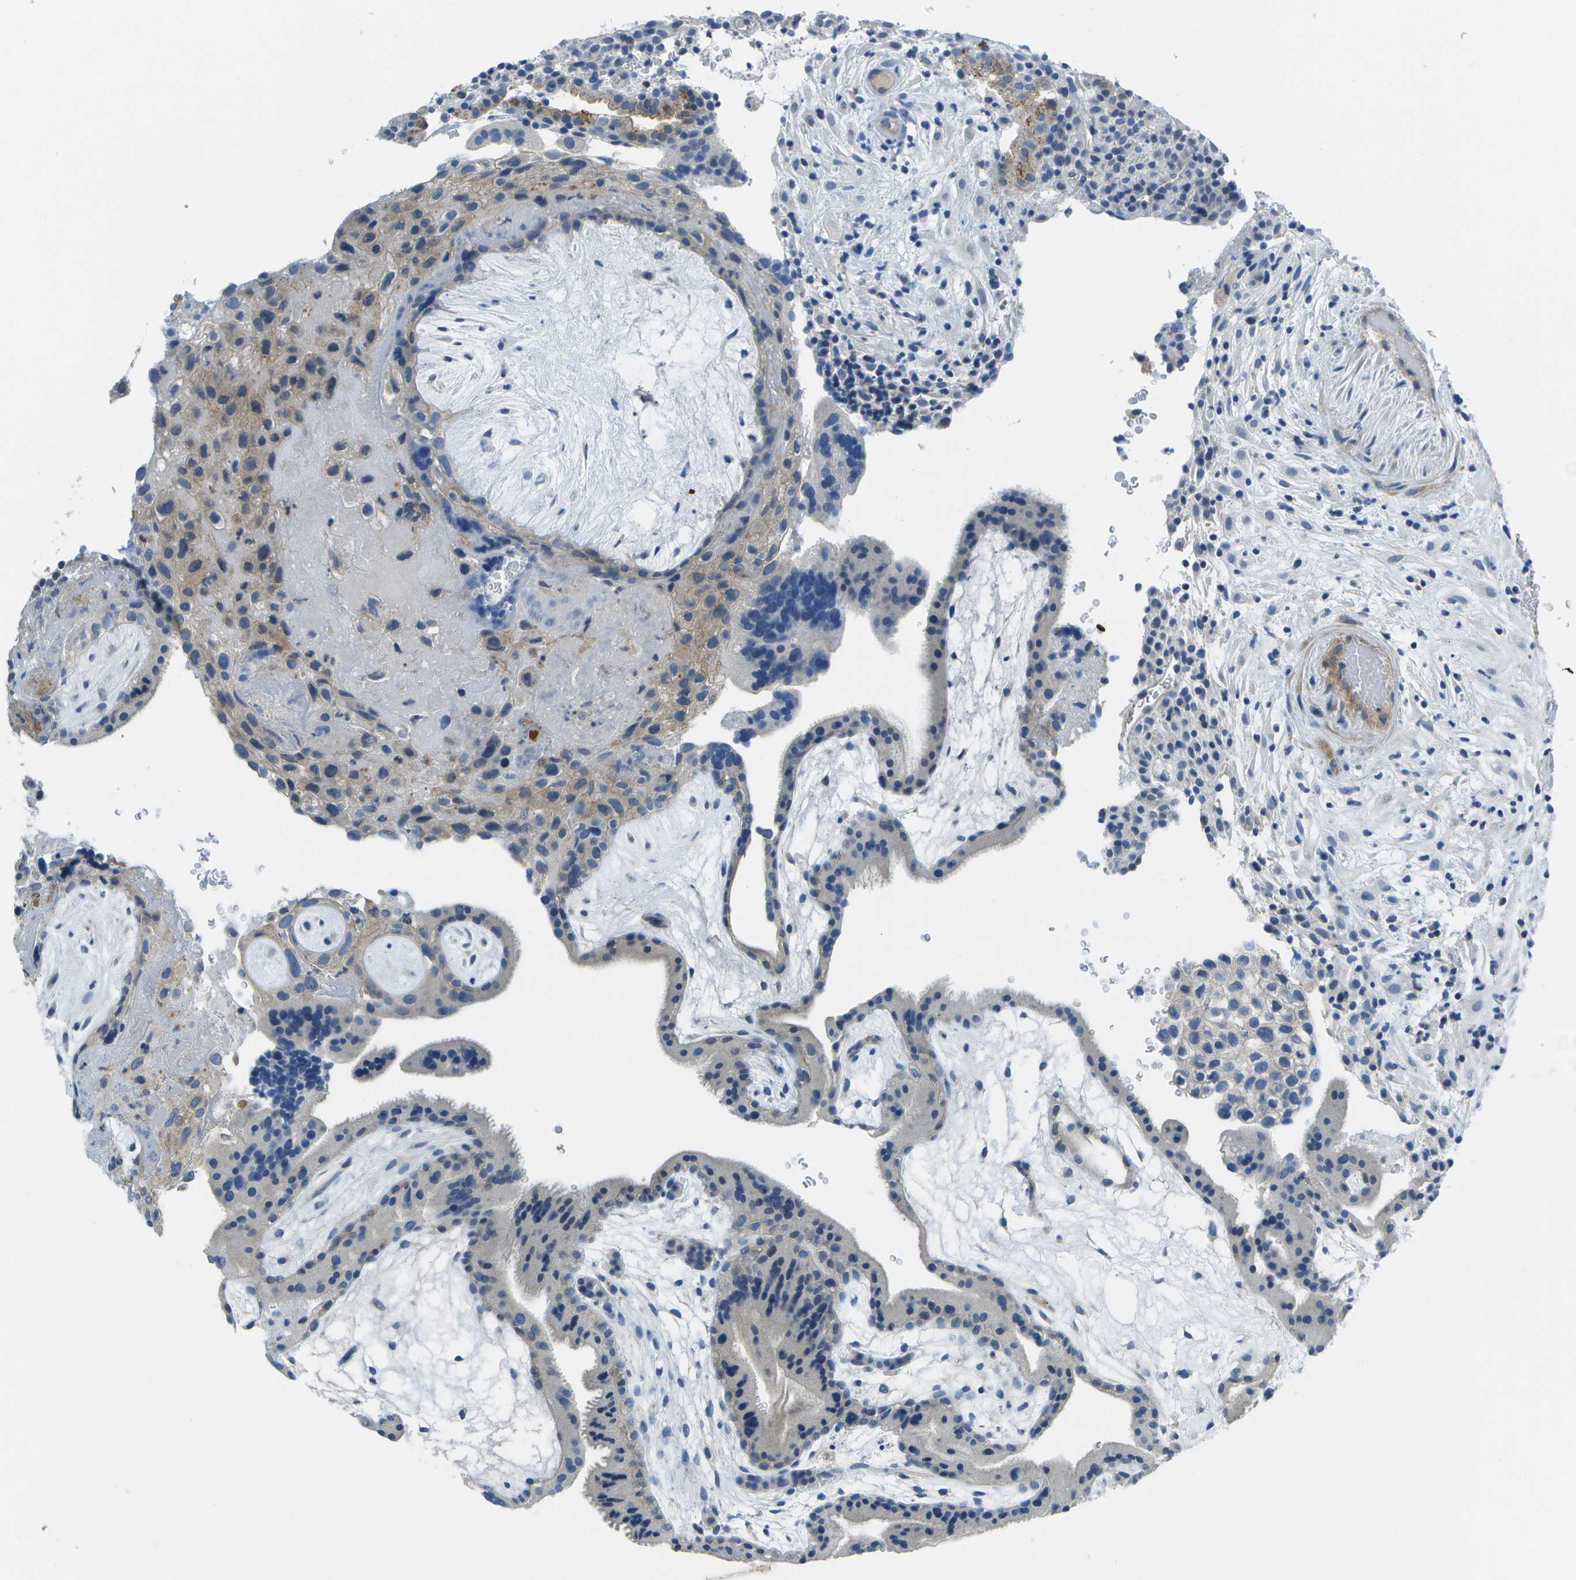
{"staining": {"intensity": "weak", "quantity": "<25%", "location": "cytoplasmic/membranous"}, "tissue": "placenta", "cell_type": "Decidual cells", "image_type": "normal", "snomed": [{"axis": "morphology", "description": "Normal tissue, NOS"}, {"axis": "topography", "description": "Placenta"}], "caption": "Human placenta stained for a protein using IHC demonstrates no expression in decidual cells.", "gene": "DCT", "patient": {"sex": "female", "age": 19}}